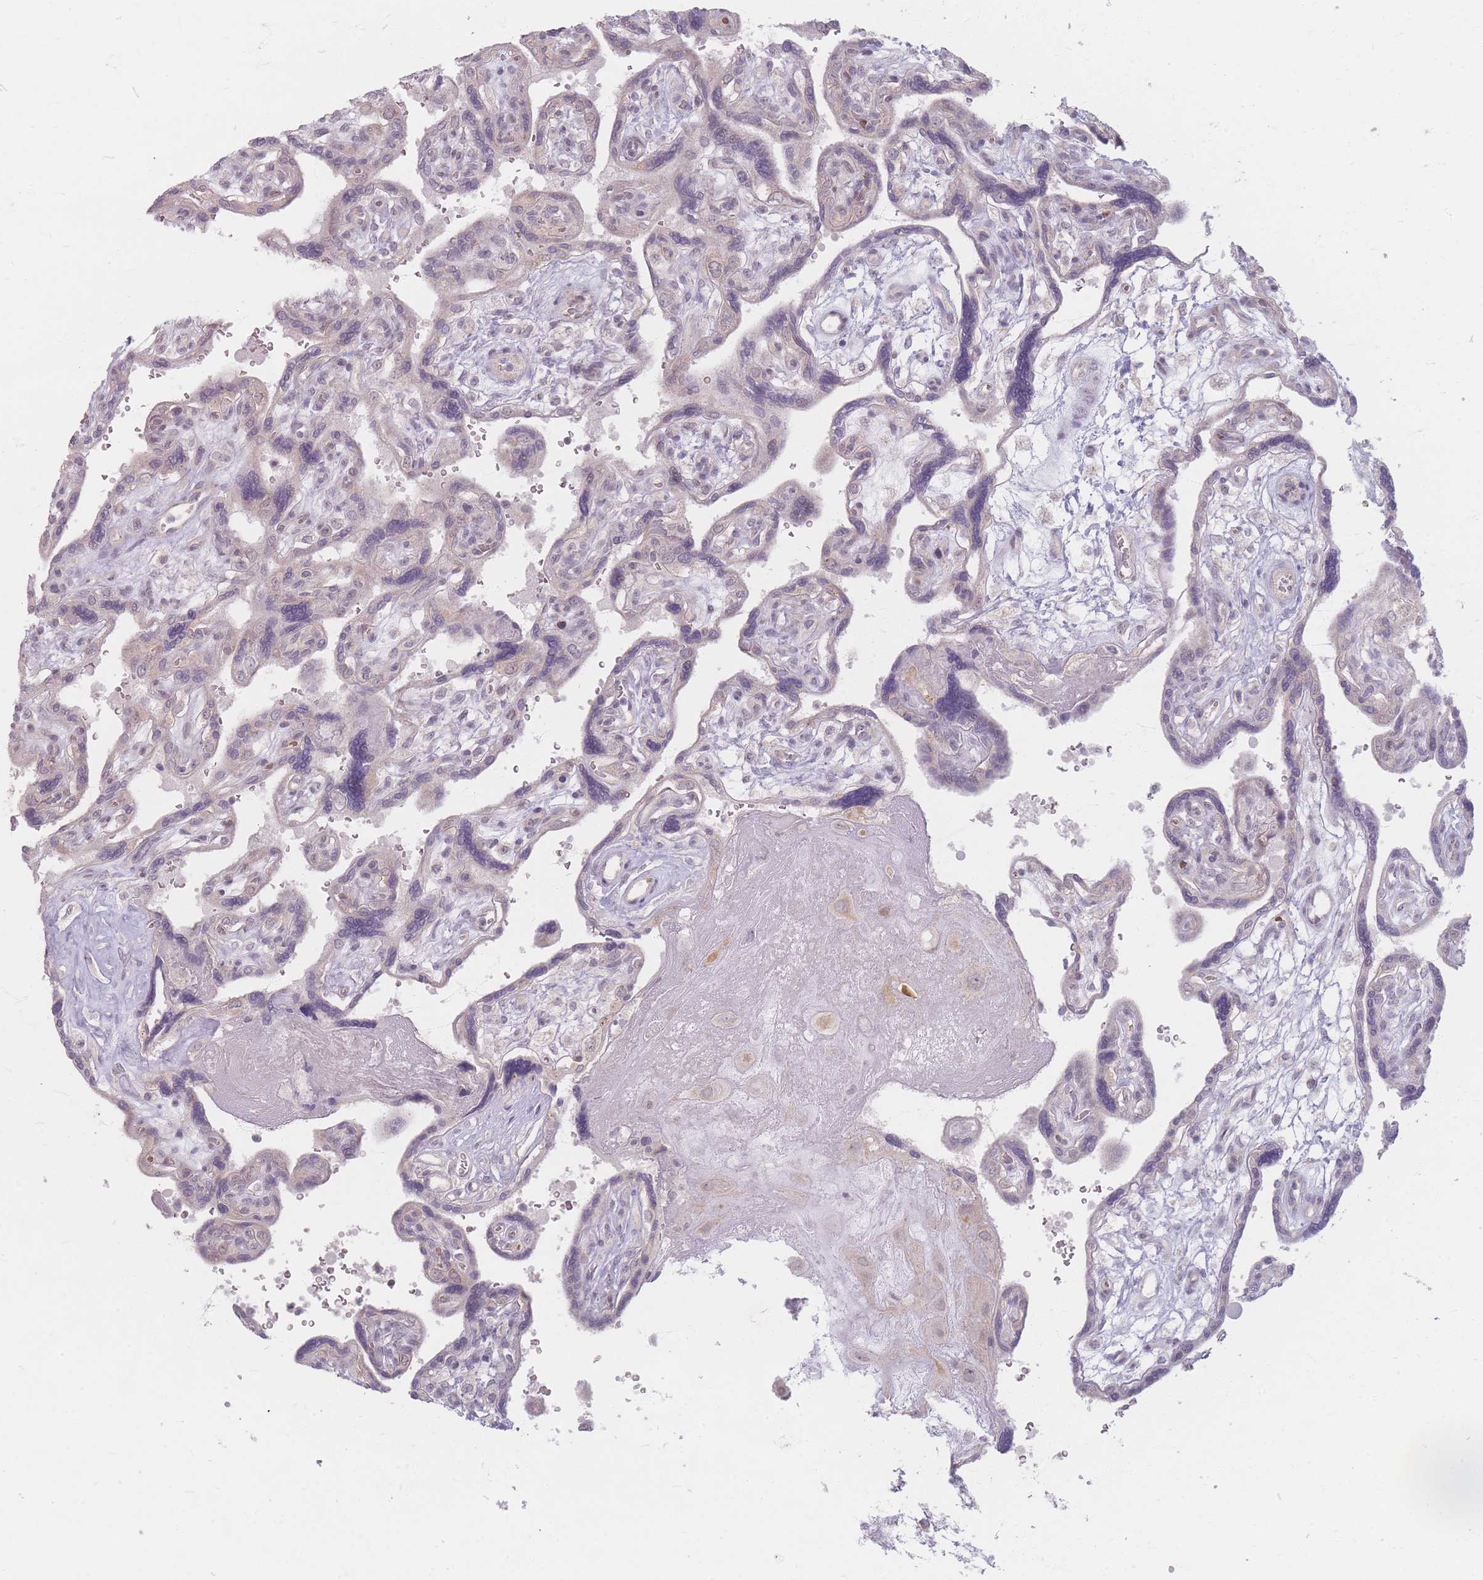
{"staining": {"intensity": "weak", "quantity": "<25%", "location": "cytoplasmic/membranous"}, "tissue": "placenta", "cell_type": "Decidual cells", "image_type": "normal", "snomed": [{"axis": "morphology", "description": "Normal tissue, NOS"}, {"axis": "topography", "description": "Placenta"}], "caption": "This is a histopathology image of immunohistochemistry staining of benign placenta, which shows no expression in decidual cells.", "gene": "GABRA6", "patient": {"sex": "female", "age": 39}}